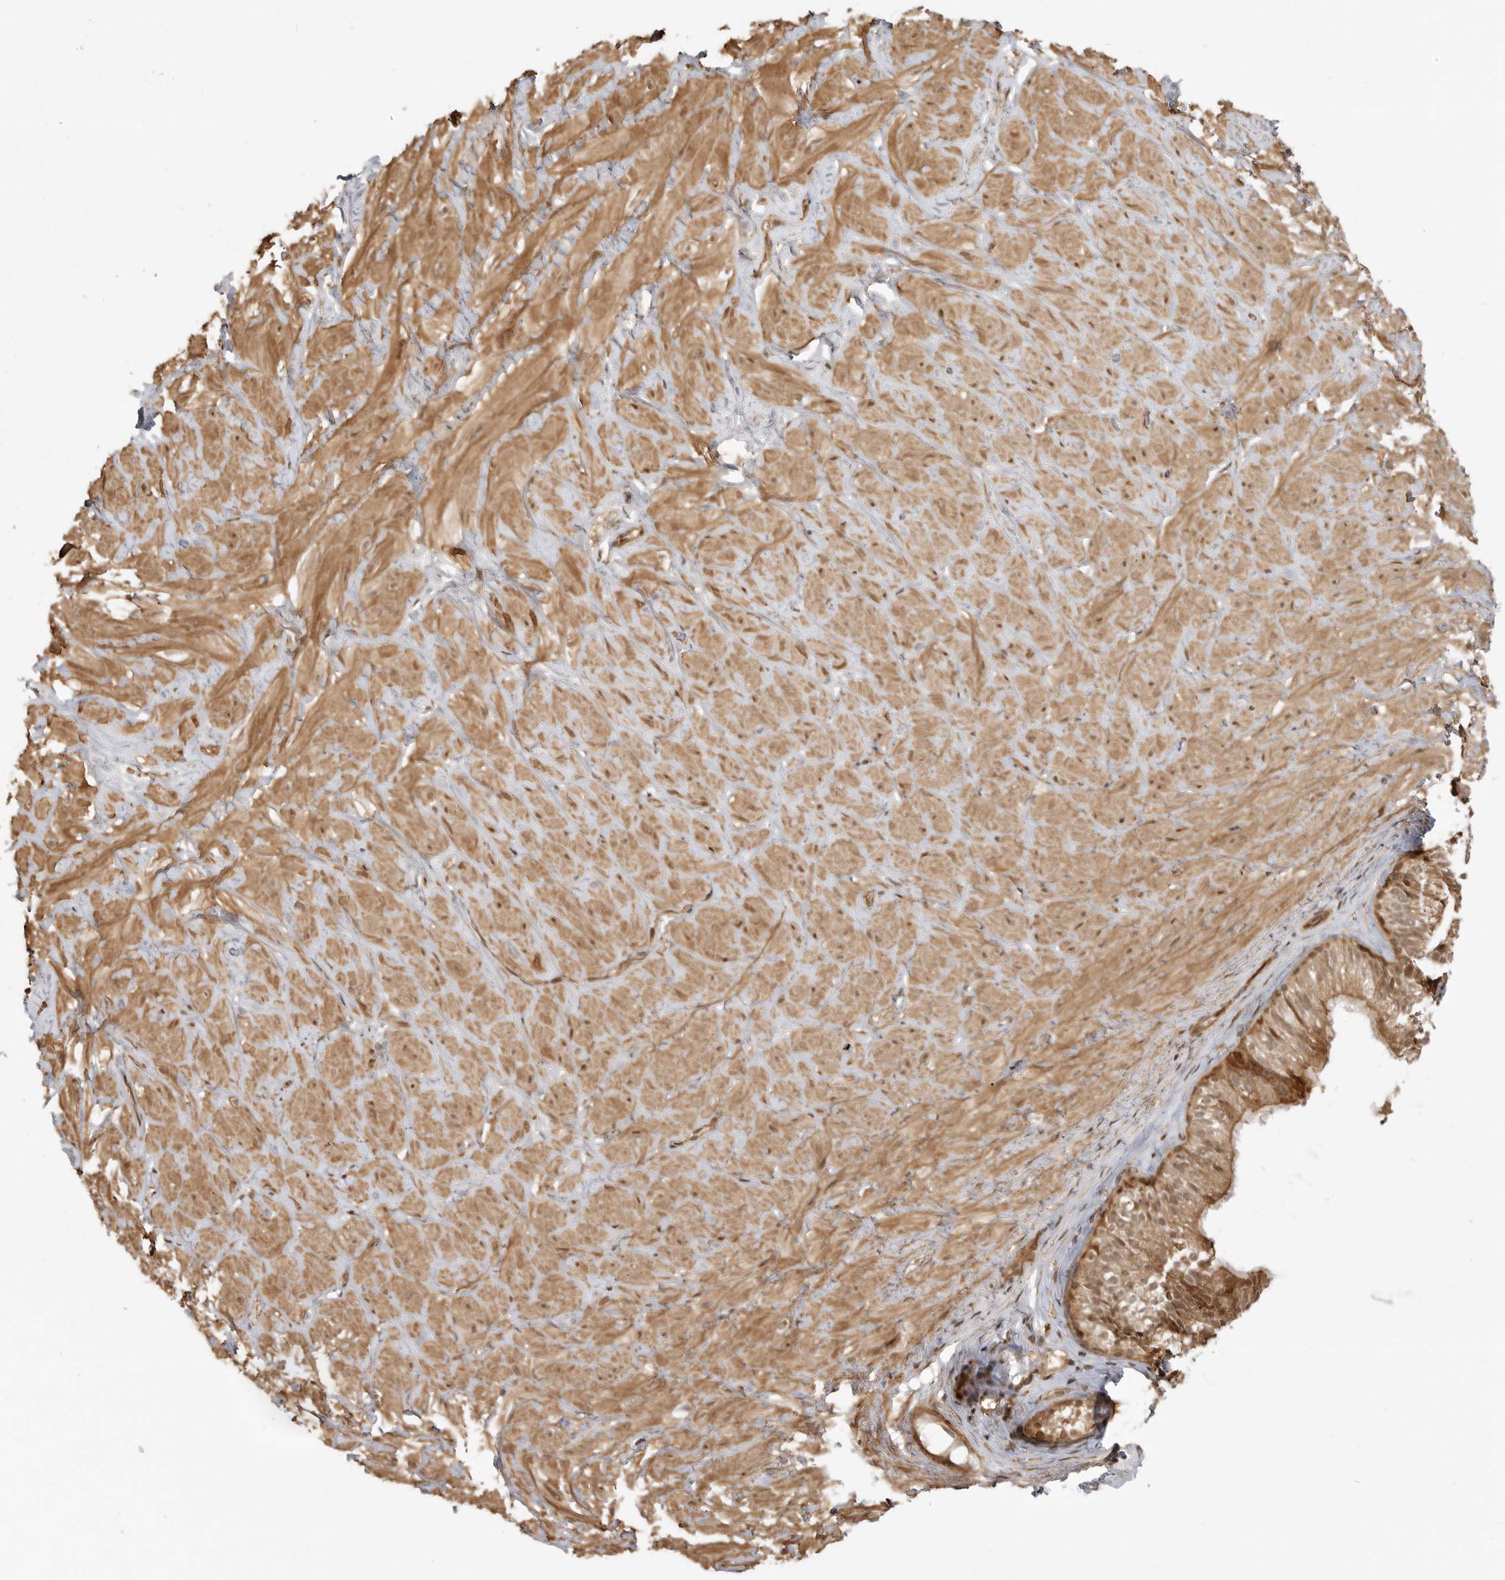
{"staining": {"intensity": "moderate", "quantity": ">75%", "location": "cytoplasmic/membranous,nuclear"}, "tissue": "adipose tissue", "cell_type": "Adipocytes", "image_type": "normal", "snomed": [{"axis": "morphology", "description": "Normal tissue, NOS"}, {"axis": "topography", "description": "Adipose tissue"}, {"axis": "topography", "description": "Vascular tissue"}, {"axis": "topography", "description": "Peripheral nerve tissue"}], "caption": "A brown stain shows moderate cytoplasmic/membranous,nuclear positivity of a protein in adipocytes of benign adipose tissue. (Brightfield microscopy of DAB IHC at high magnification).", "gene": "ADPRS", "patient": {"sex": "male", "age": 25}}